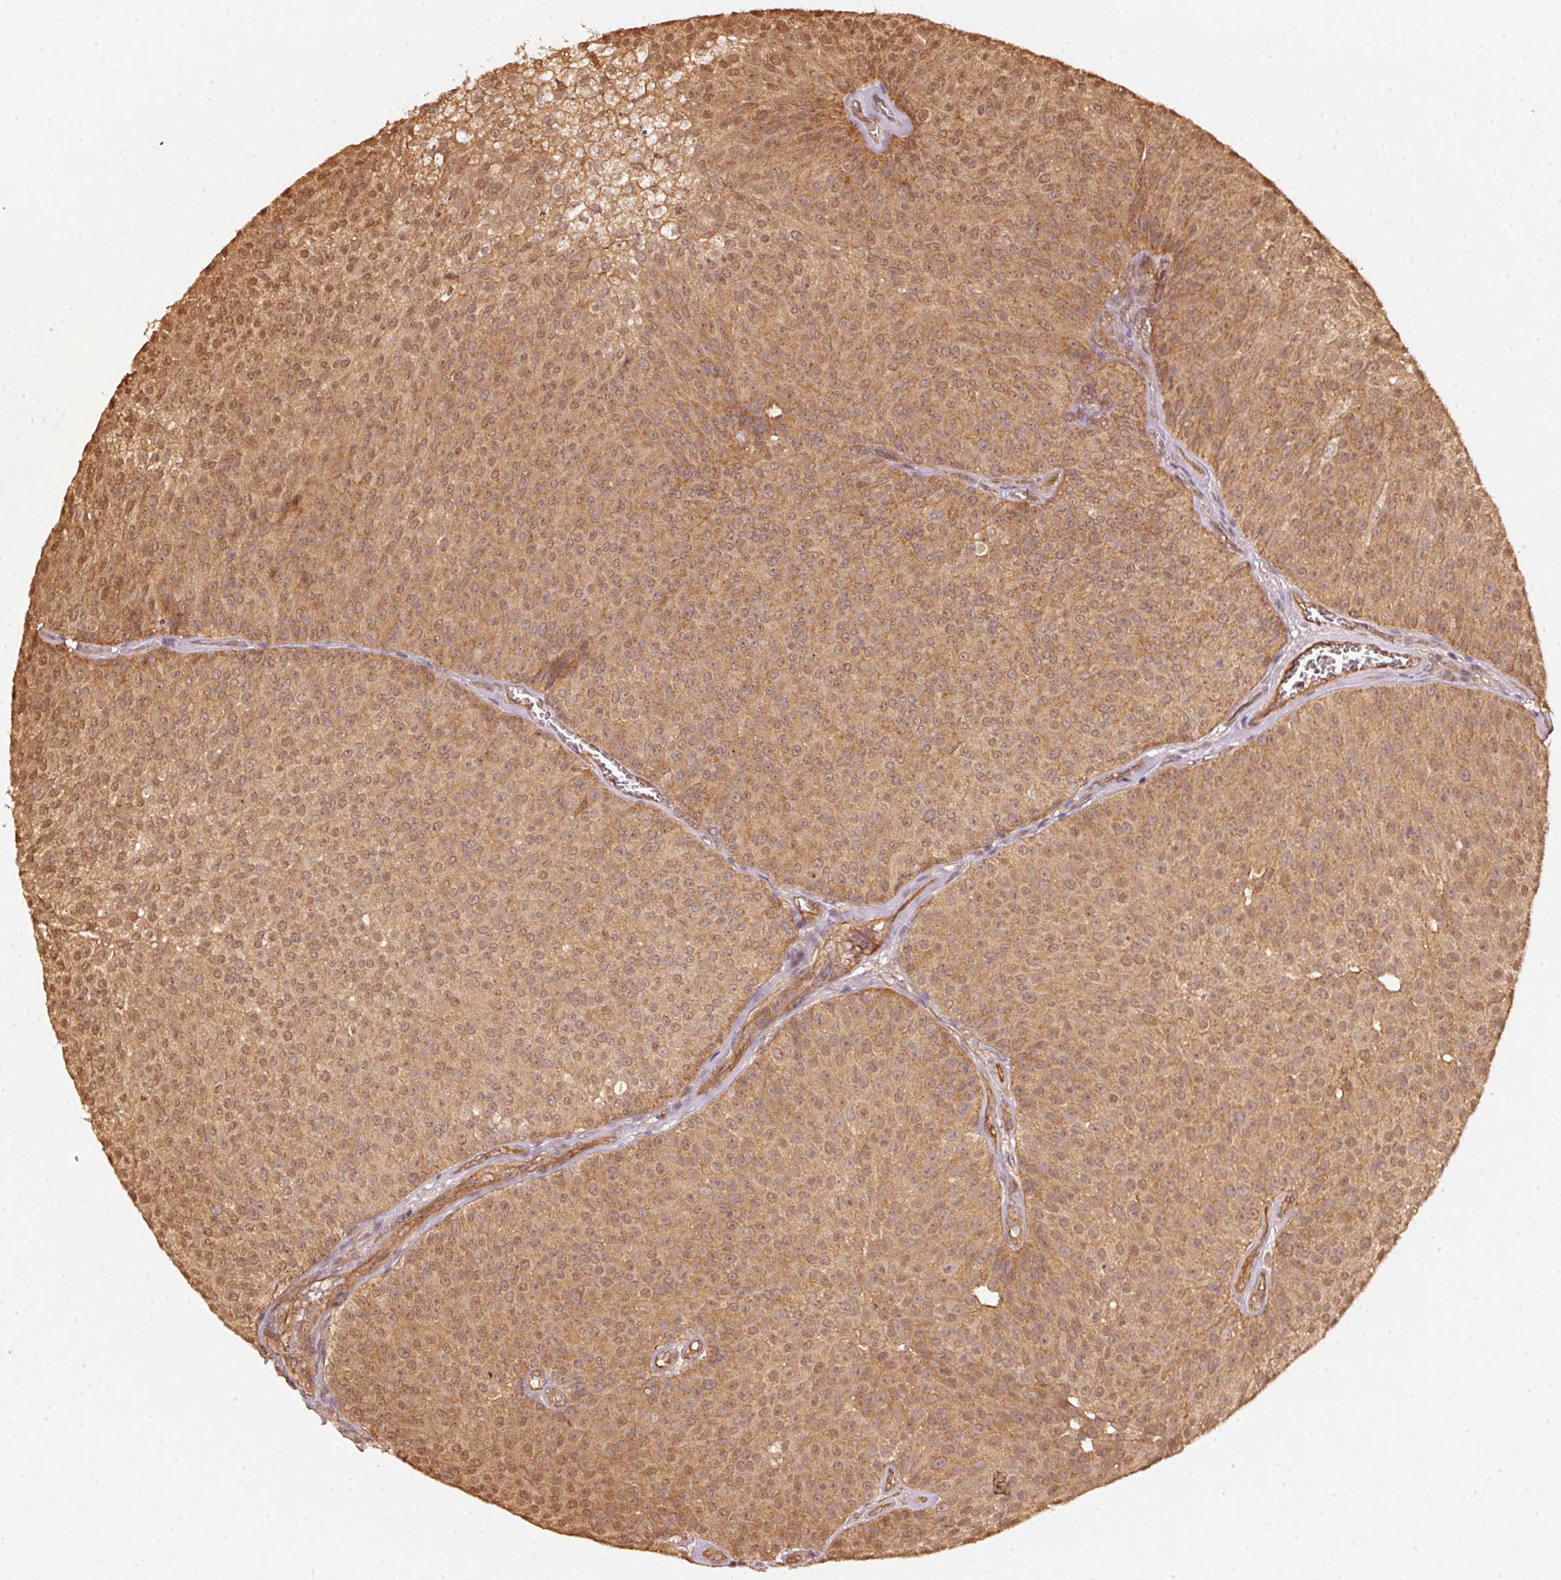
{"staining": {"intensity": "strong", "quantity": ">75%", "location": "cytoplasmic/membranous,nuclear"}, "tissue": "urothelial cancer", "cell_type": "Tumor cells", "image_type": "cancer", "snomed": [{"axis": "morphology", "description": "Urothelial carcinoma, Low grade"}, {"axis": "topography", "description": "Urinary bladder"}], "caption": "This photomicrograph demonstrates IHC staining of human low-grade urothelial carcinoma, with high strong cytoplasmic/membranous and nuclear positivity in about >75% of tumor cells.", "gene": "STAU1", "patient": {"sex": "female", "age": 79}}